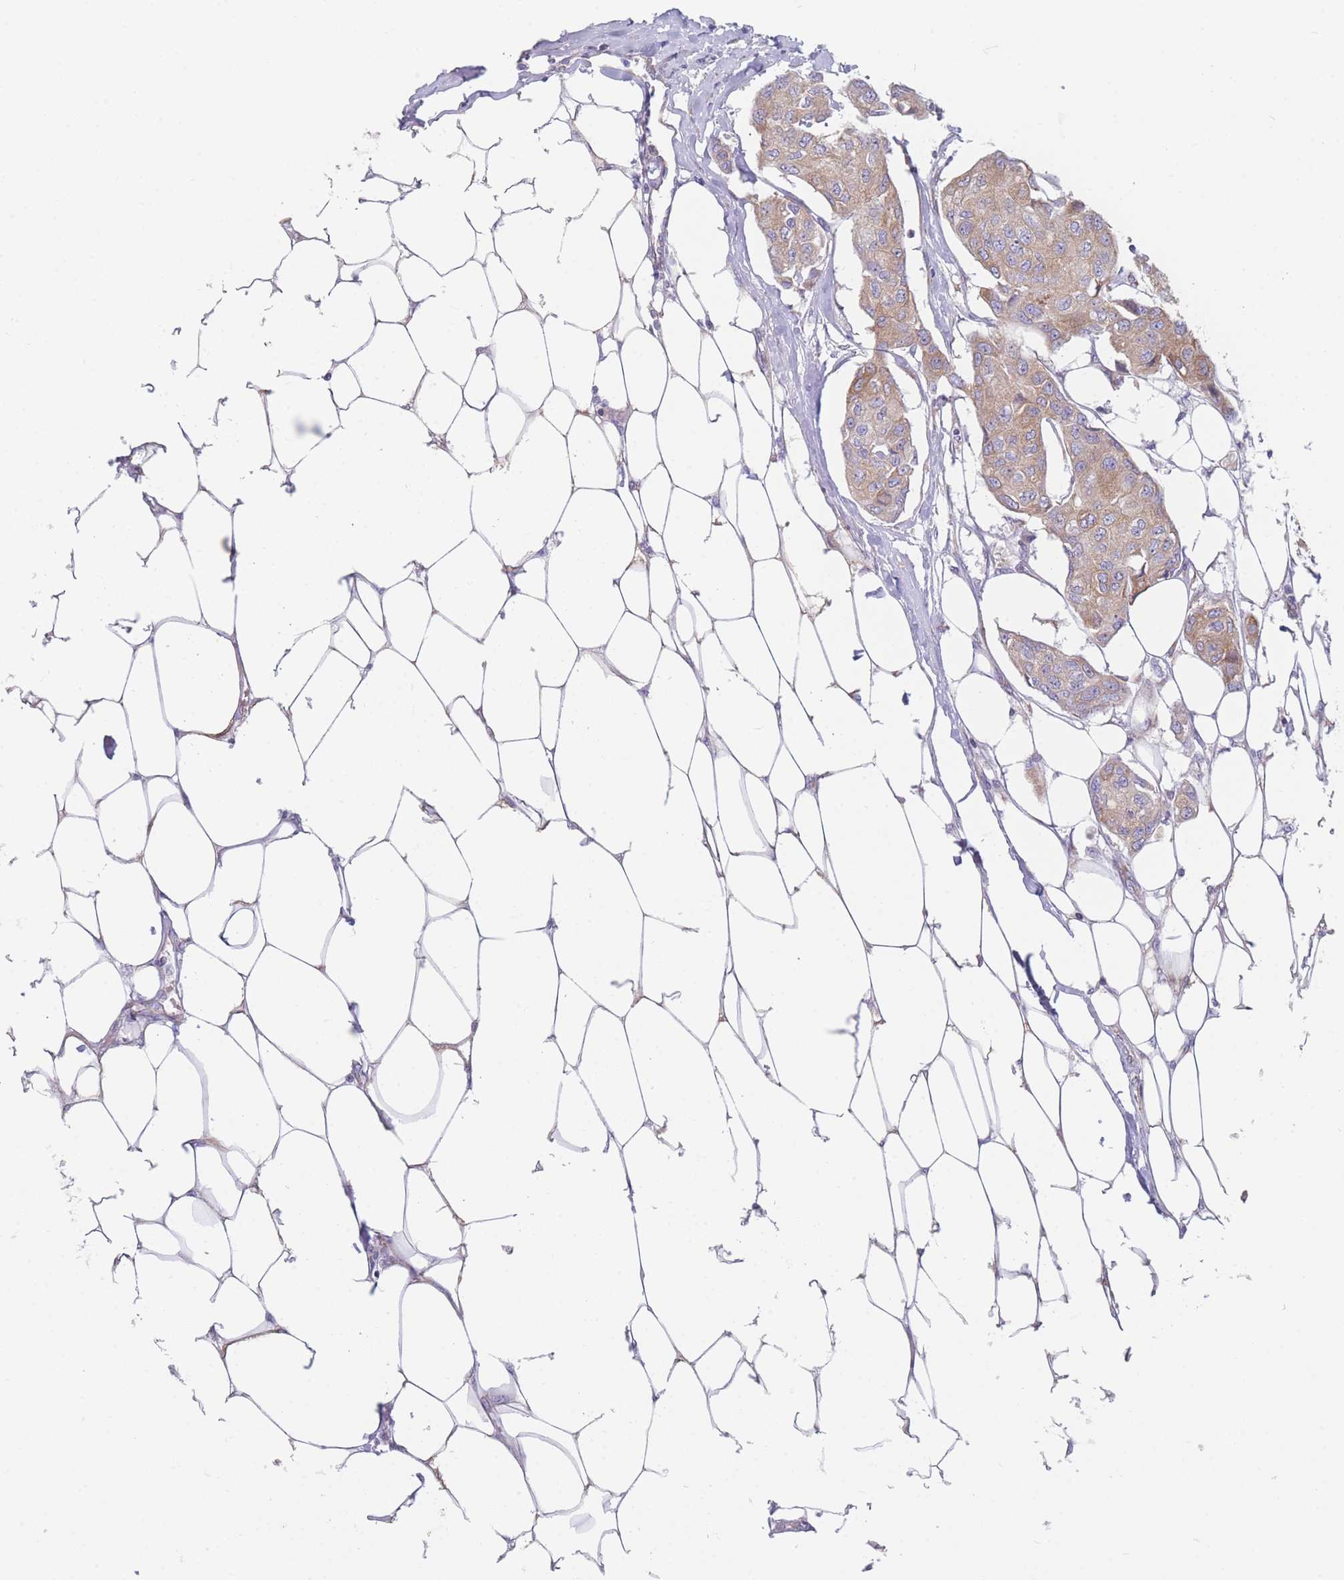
{"staining": {"intensity": "moderate", "quantity": ">75%", "location": "cytoplasmic/membranous"}, "tissue": "breast cancer", "cell_type": "Tumor cells", "image_type": "cancer", "snomed": [{"axis": "morphology", "description": "Duct carcinoma"}, {"axis": "topography", "description": "Breast"}, {"axis": "topography", "description": "Lymph node"}], "caption": "Protein staining displays moderate cytoplasmic/membranous positivity in about >75% of tumor cells in breast cancer.", "gene": "AK9", "patient": {"sex": "female", "age": 80}}